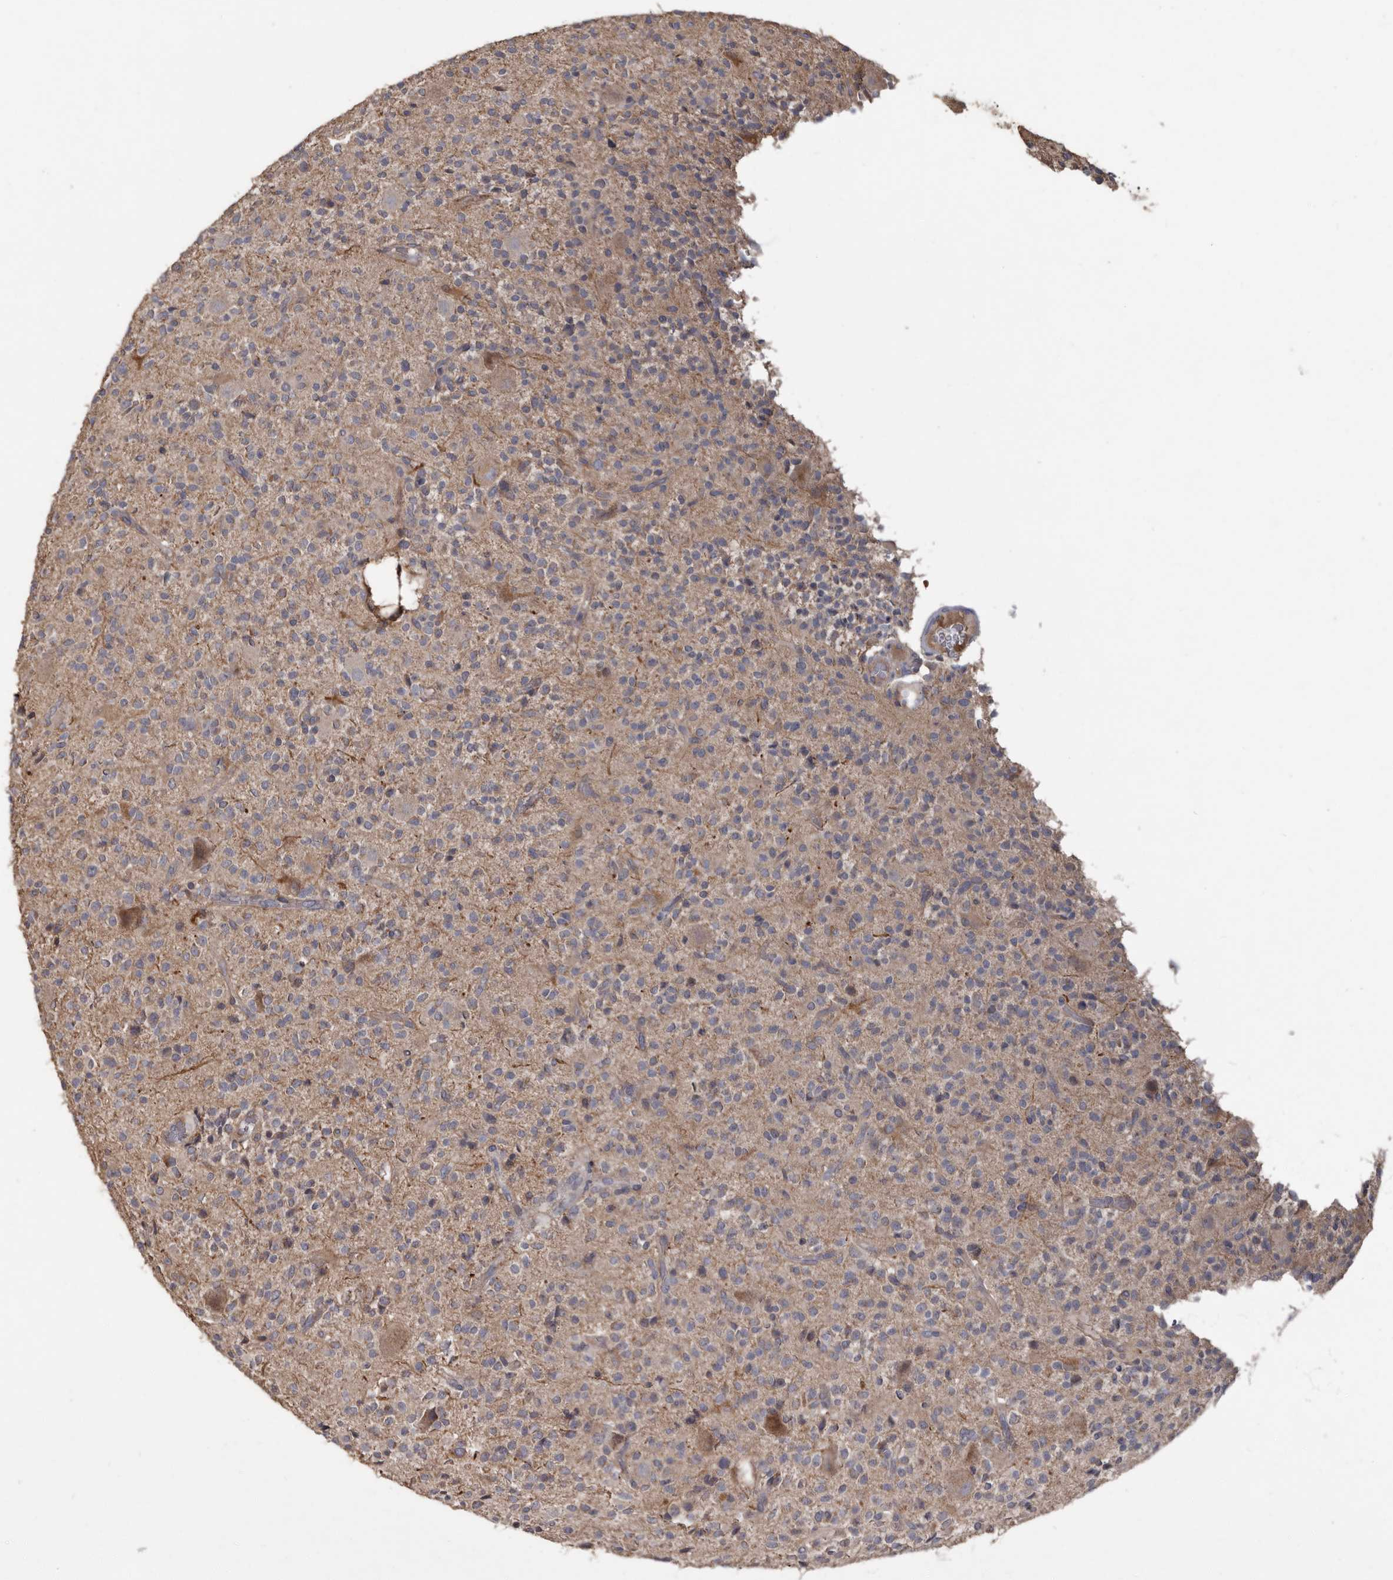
{"staining": {"intensity": "weak", "quantity": "<25%", "location": "cytoplasmic/membranous"}, "tissue": "glioma", "cell_type": "Tumor cells", "image_type": "cancer", "snomed": [{"axis": "morphology", "description": "Glioma, malignant, High grade"}, {"axis": "topography", "description": "Brain"}], "caption": "High magnification brightfield microscopy of malignant glioma (high-grade) stained with DAB (brown) and counterstained with hematoxylin (blue): tumor cells show no significant positivity.", "gene": "KIF26B", "patient": {"sex": "male", "age": 34}}